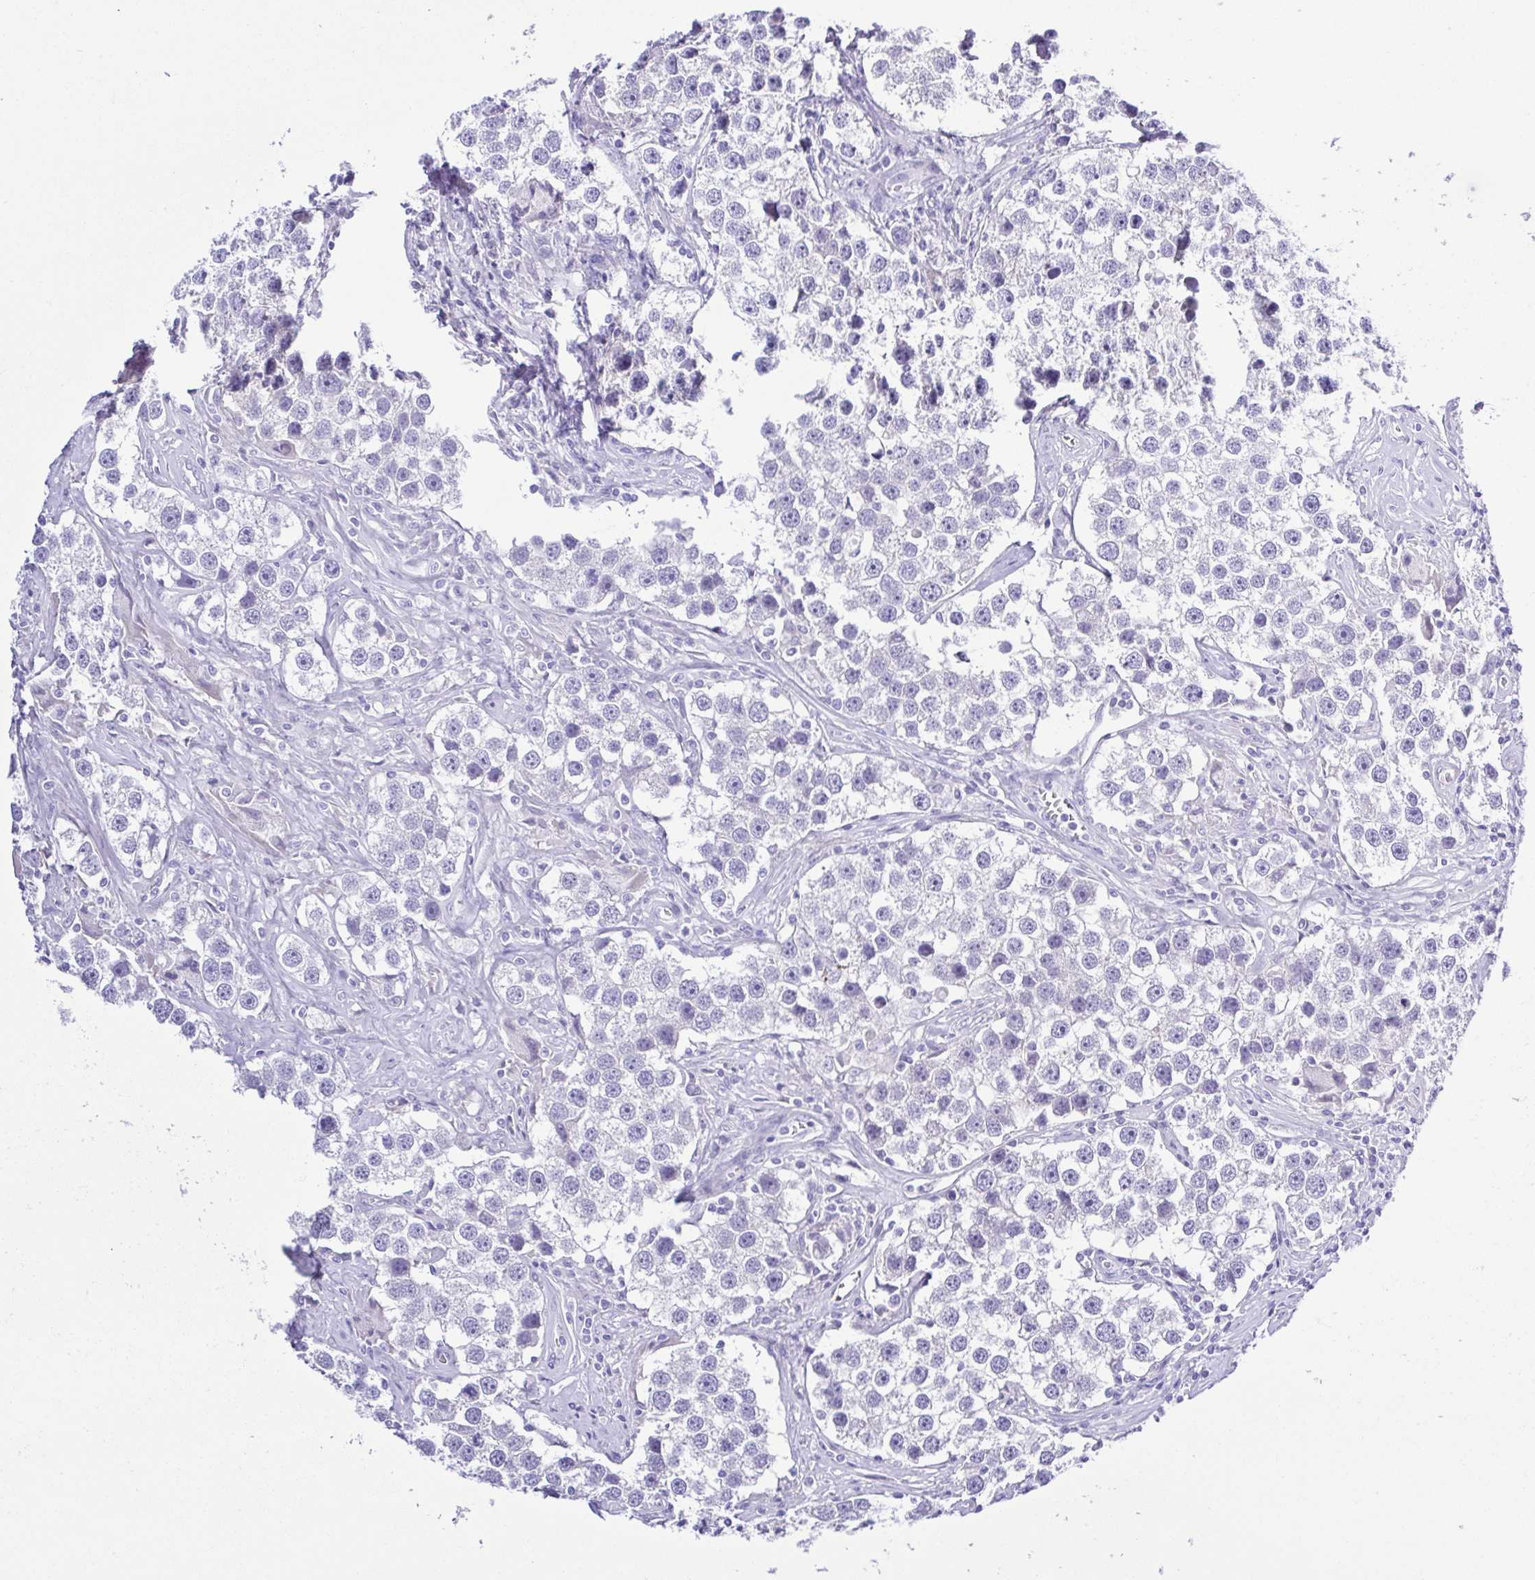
{"staining": {"intensity": "negative", "quantity": "none", "location": "none"}, "tissue": "testis cancer", "cell_type": "Tumor cells", "image_type": "cancer", "snomed": [{"axis": "morphology", "description": "Seminoma, NOS"}, {"axis": "topography", "description": "Testis"}], "caption": "High magnification brightfield microscopy of testis seminoma stained with DAB (brown) and counterstained with hematoxylin (blue): tumor cells show no significant positivity. Nuclei are stained in blue.", "gene": "GABBR2", "patient": {"sex": "male", "age": 49}}